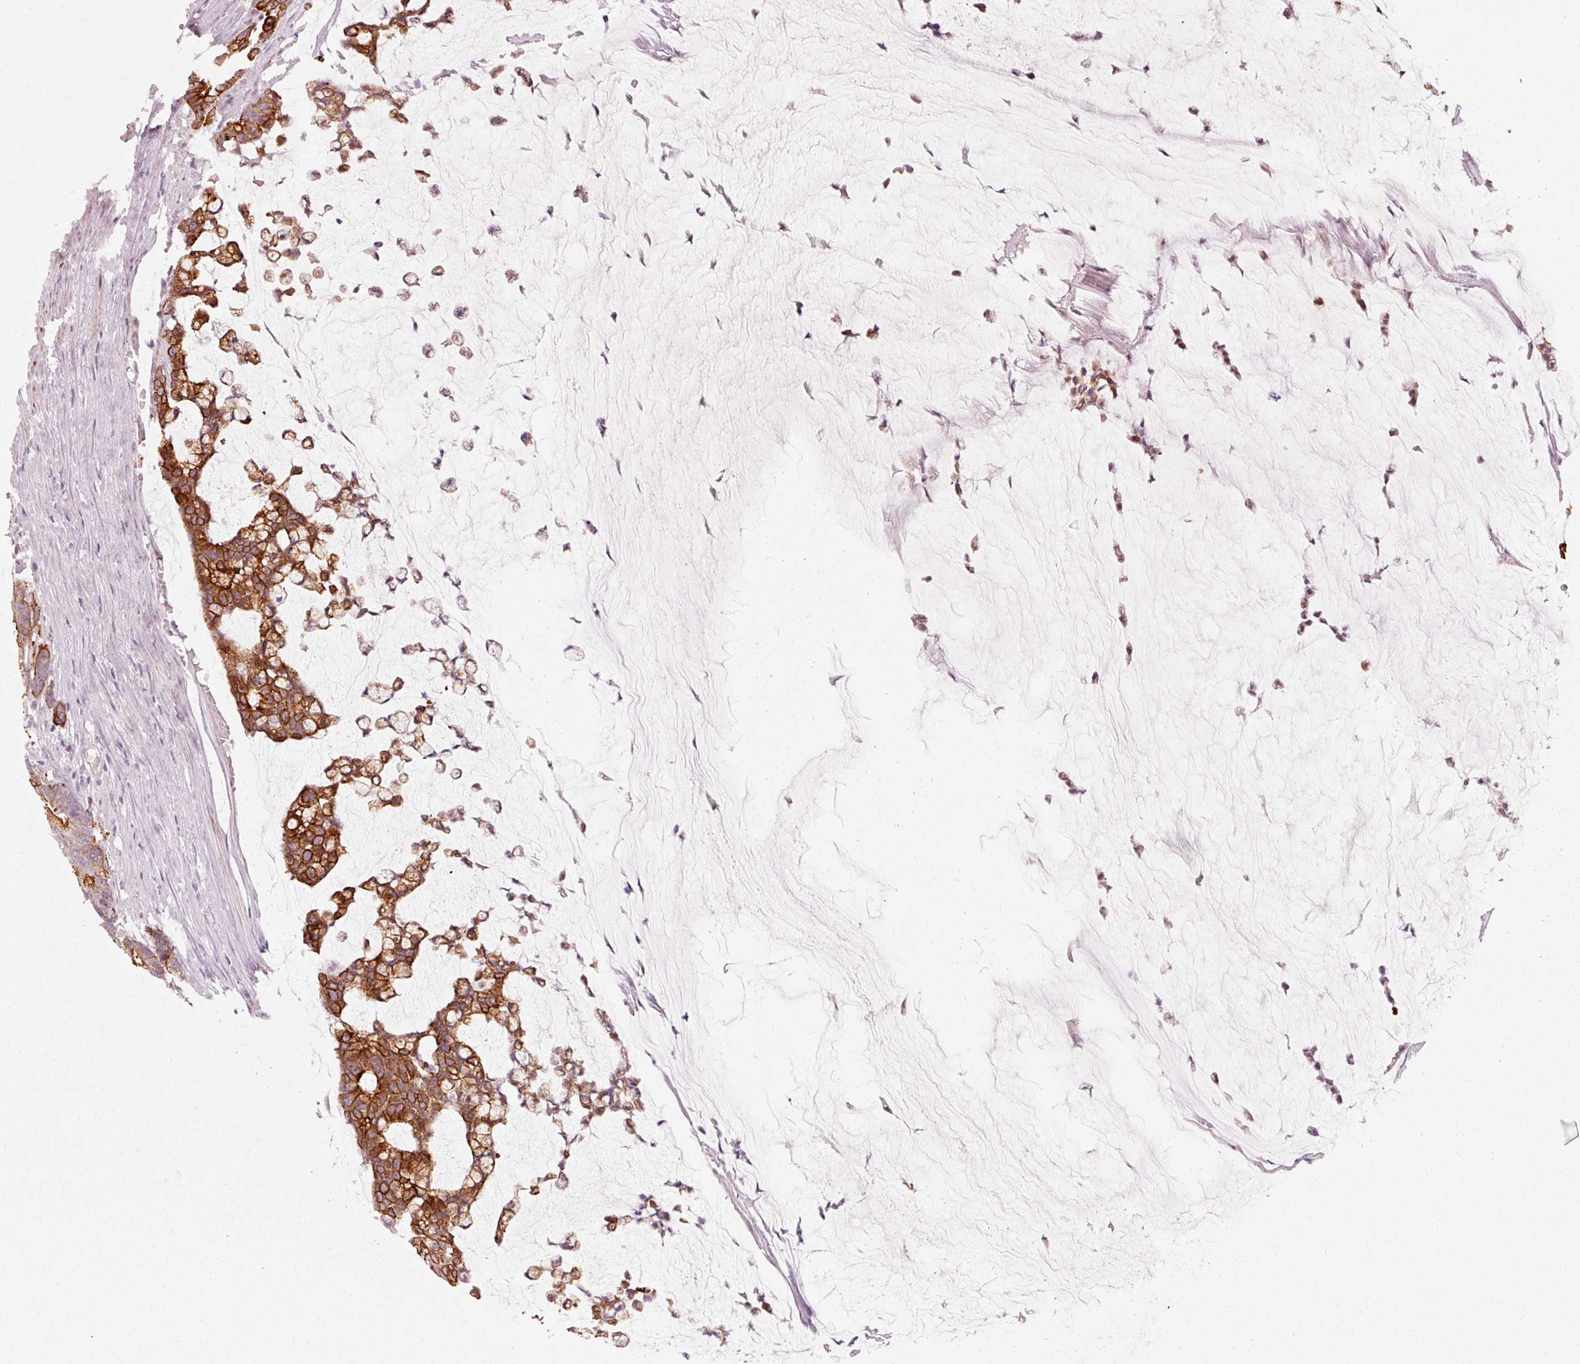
{"staining": {"intensity": "strong", "quantity": ">75%", "location": "cytoplasmic/membranous"}, "tissue": "colorectal cancer", "cell_type": "Tumor cells", "image_type": "cancer", "snomed": [{"axis": "morphology", "description": "Adenocarcinoma, NOS"}, {"axis": "topography", "description": "Colon"}], "caption": "Brown immunohistochemical staining in colorectal cancer (adenocarcinoma) reveals strong cytoplasmic/membranous positivity in about >75% of tumor cells.", "gene": "TRIM73", "patient": {"sex": "female", "age": 84}}